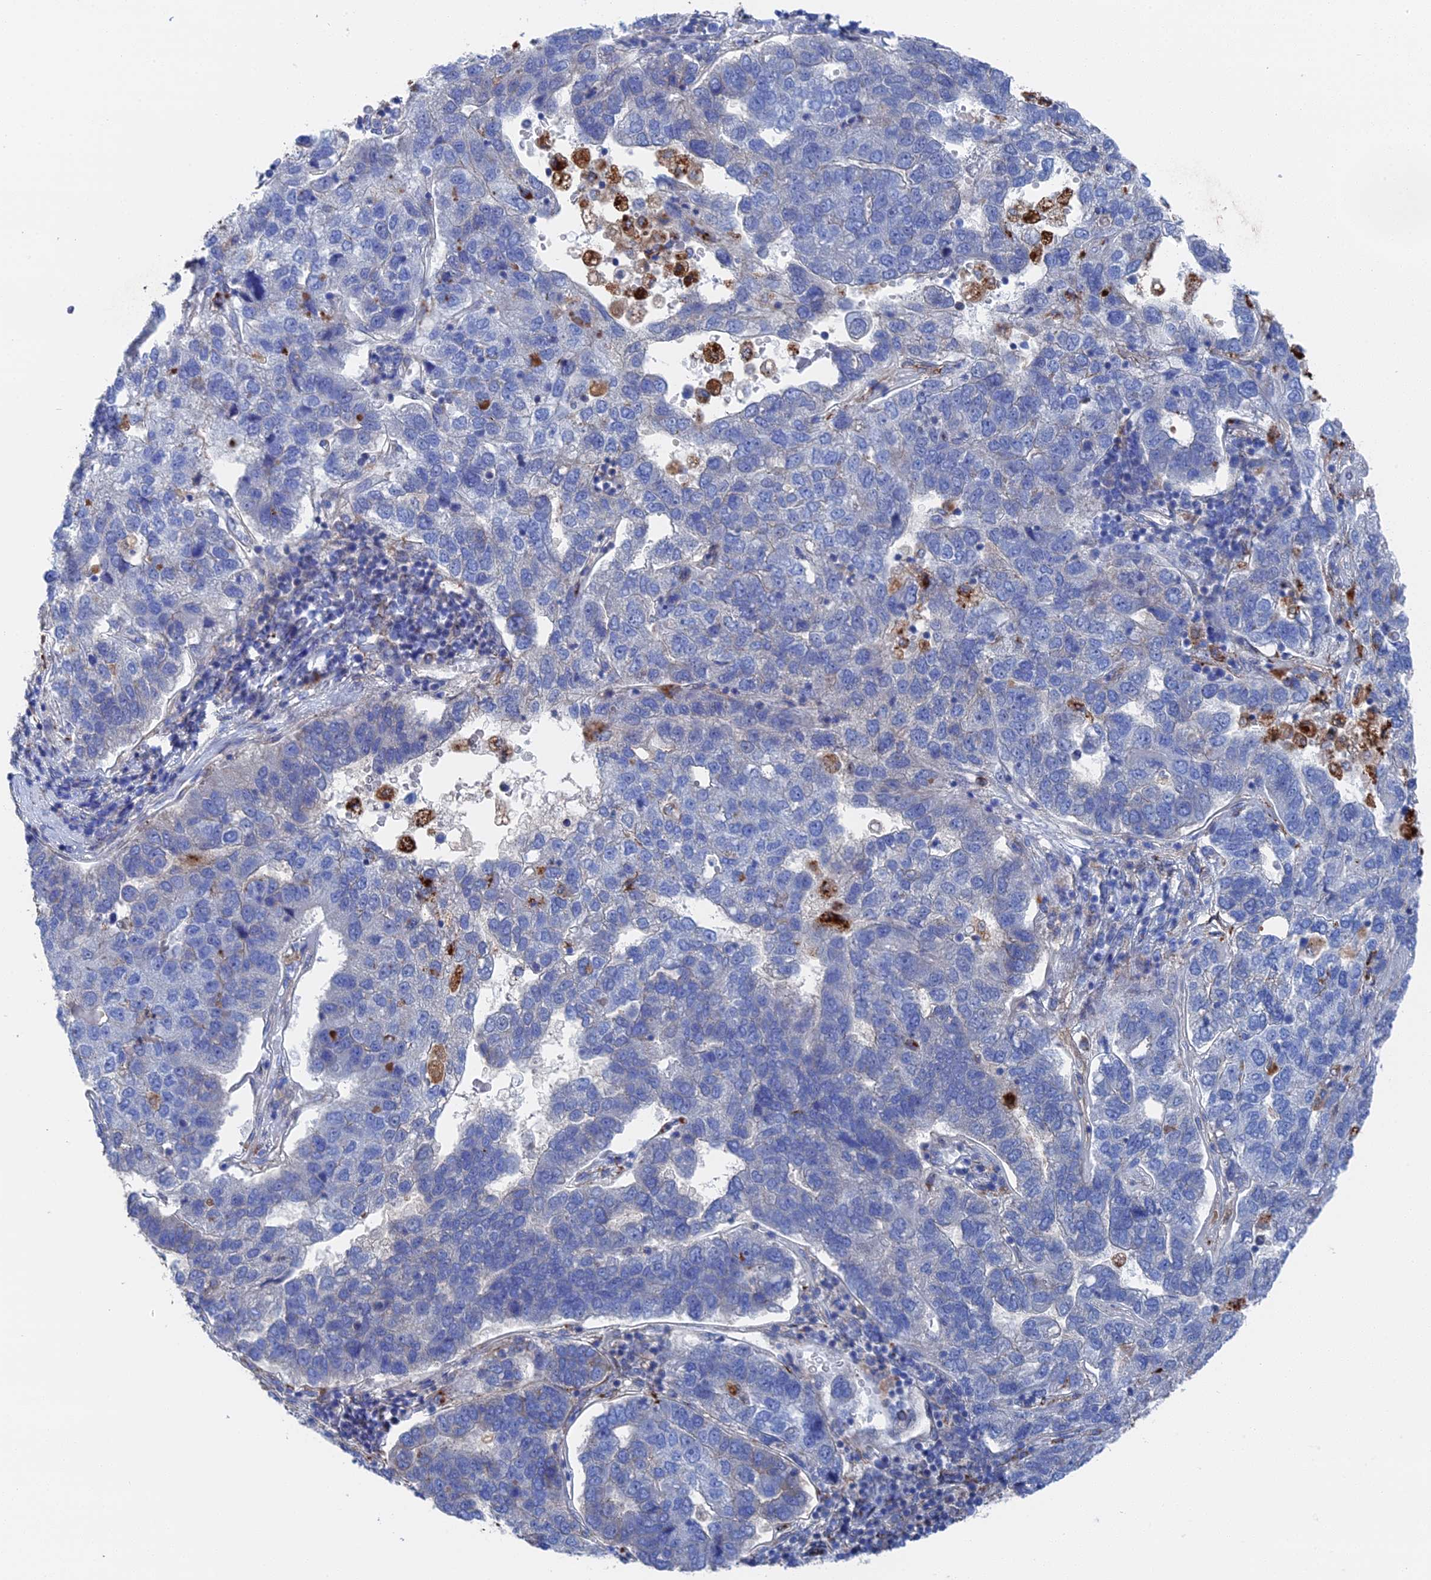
{"staining": {"intensity": "negative", "quantity": "none", "location": "none"}, "tissue": "pancreatic cancer", "cell_type": "Tumor cells", "image_type": "cancer", "snomed": [{"axis": "morphology", "description": "Adenocarcinoma, NOS"}, {"axis": "topography", "description": "Pancreas"}], "caption": "IHC of pancreatic cancer (adenocarcinoma) demonstrates no expression in tumor cells.", "gene": "STRA6", "patient": {"sex": "female", "age": 61}}